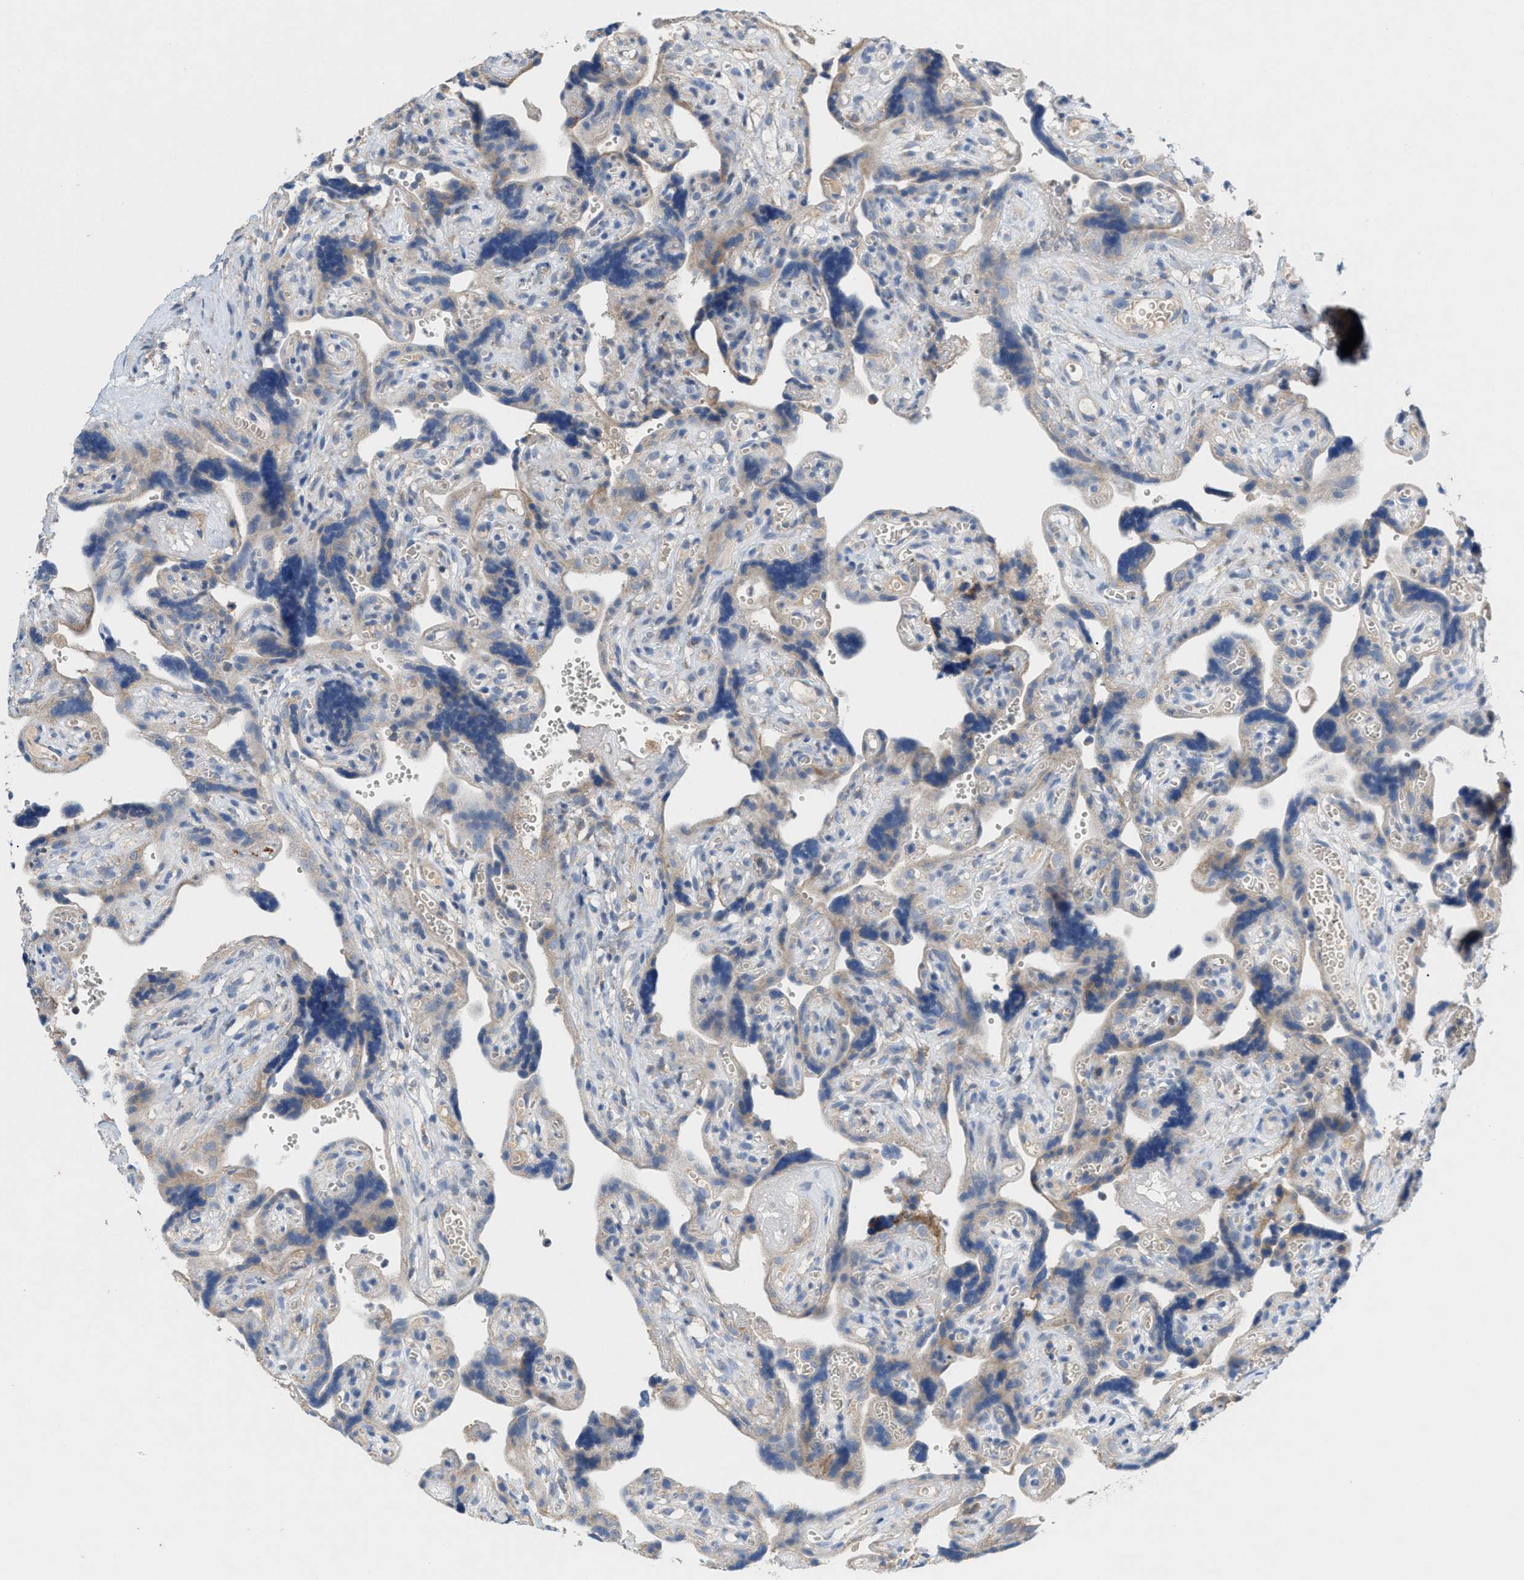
{"staining": {"intensity": "moderate", "quantity": ">75%", "location": "cytoplasmic/membranous"}, "tissue": "placenta", "cell_type": "Decidual cells", "image_type": "normal", "snomed": [{"axis": "morphology", "description": "Normal tissue, NOS"}, {"axis": "topography", "description": "Placenta"}], "caption": "Moderate cytoplasmic/membranous protein positivity is appreciated in about >75% of decidual cells in placenta. (DAB IHC, brown staining for protein, blue staining for nuclei).", "gene": "DYNC2I1", "patient": {"sex": "female", "age": 30}}